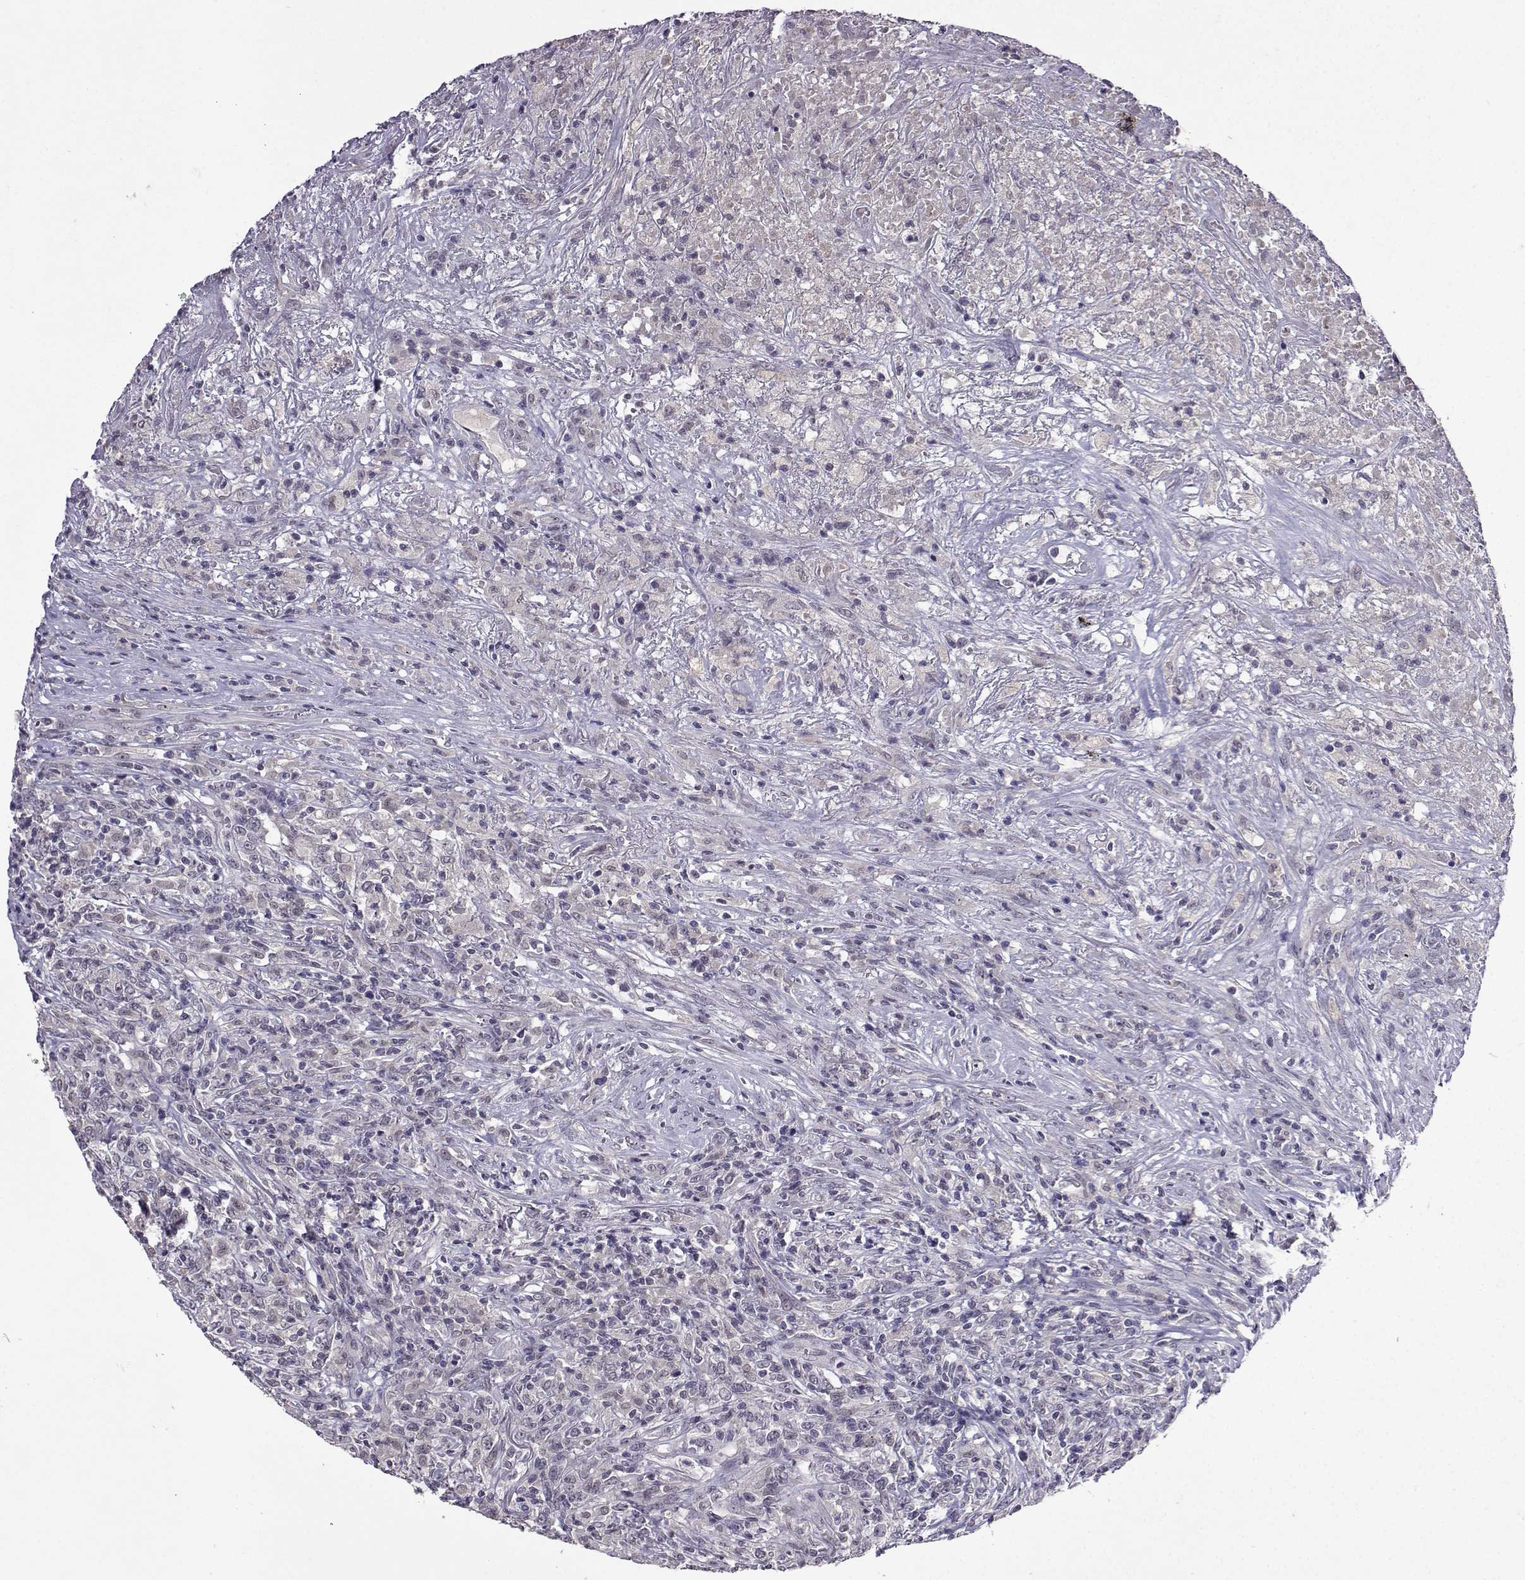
{"staining": {"intensity": "negative", "quantity": "none", "location": "none"}, "tissue": "lymphoma", "cell_type": "Tumor cells", "image_type": "cancer", "snomed": [{"axis": "morphology", "description": "Malignant lymphoma, non-Hodgkin's type, High grade"}, {"axis": "topography", "description": "Lung"}], "caption": "Immunohistochemical staining of lymphoma exhibits no significant positivity in tumor cells.", "gene": "CCL28", "patient": {"sex": "male", "age": 79}}